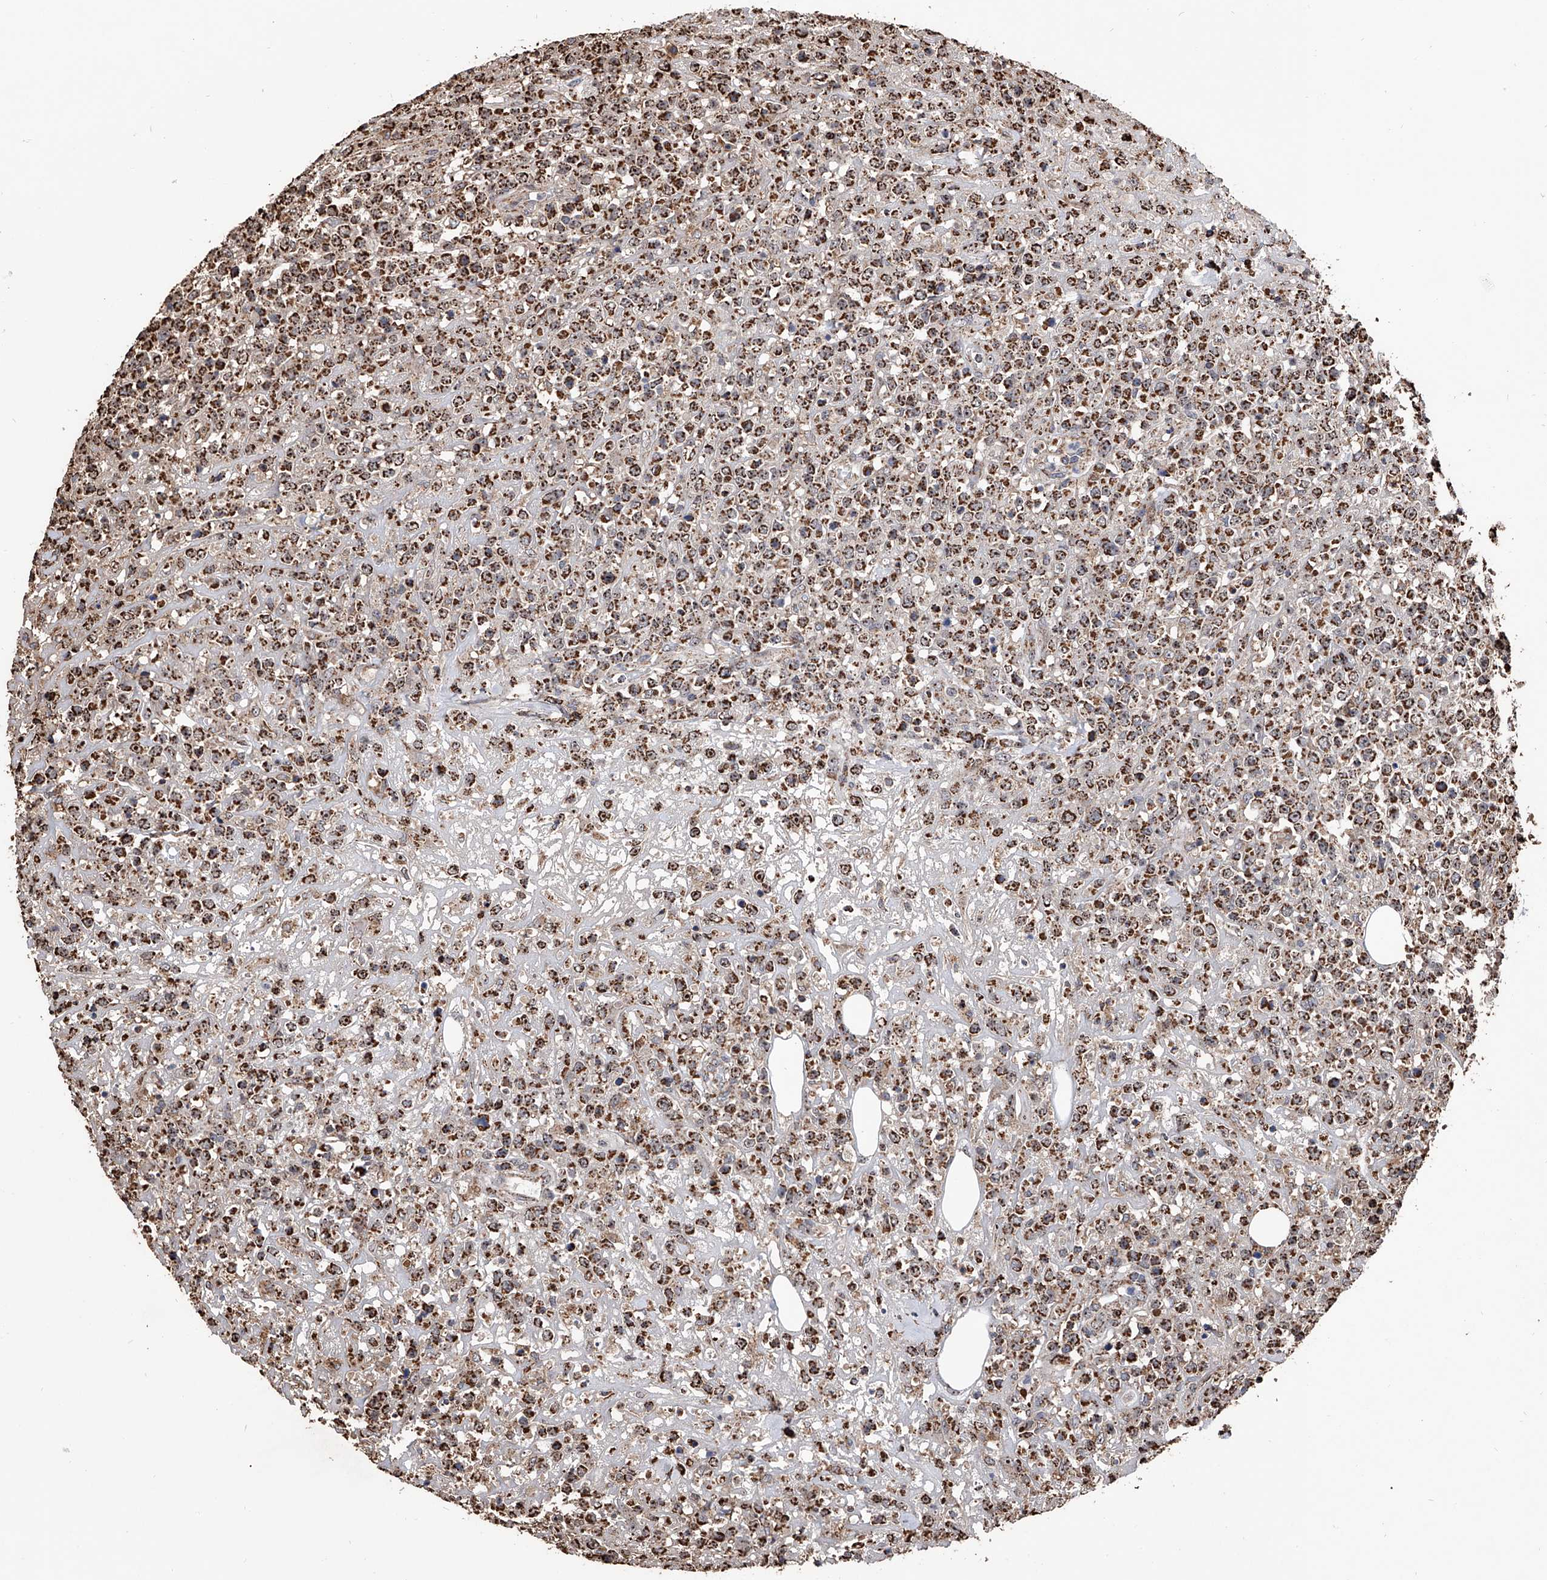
{"staining": {"intensity": "strong", "quantity": ">75%", "location": "cytoplasmic/membranous"}, "tissue": "lymphoma", "cell_type": "Tumor cells", "image_type": "cancer", "snomed": [{"axis": "morphology", "description": "Malignant lymphoma, non-Hodgkin's type, High grade"}, {"axis": "topography", "description": "Colon"}], "caption": "The photomicrograph shows a brown stain indicating the presence of a protein in the cytoplasmic/membranous of tumor cells in lymphoma.", "gene": "SMPDL3A", "patient": {"sex": "female", "age": 53}}